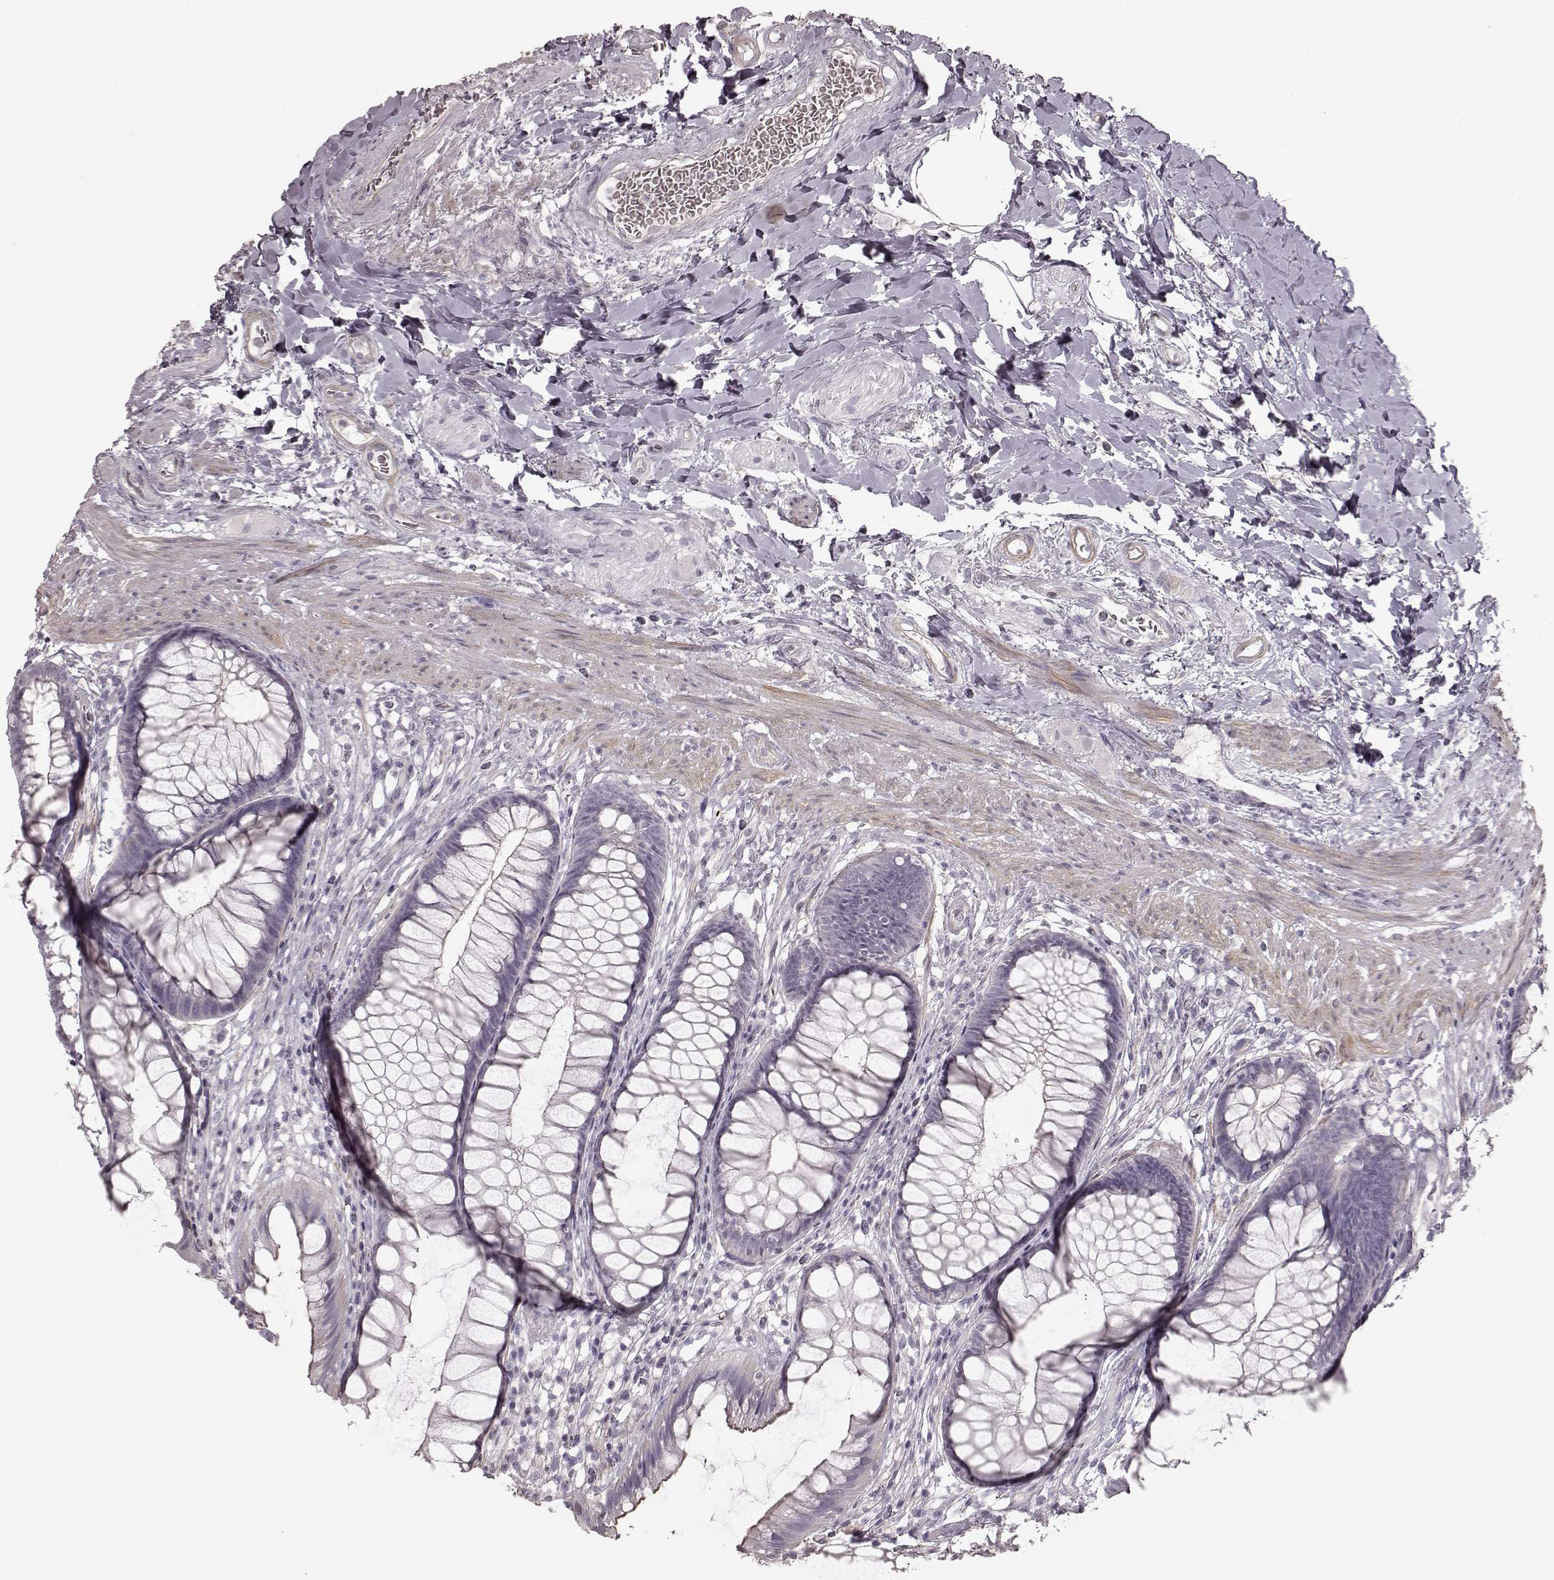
{"staining": {"intensity": "negative", "quantity": "none", "location": "none"}, "tissue": "rectum", "cell_type": "Glandular cells", "image_type": "normal", "snomed": [{"axis": "morphology", "description": "Normal tissue, NOS"}, {"axis": "topography", "description": "Smooth muscle"}, {"axis": "topography", "description": "Rectum"}], "caption": "Glandular cells are negative for brown protein staining in unremarkable rectum. (Stains: DAB immunohistochemistry with hematoxylin counter stain, Microscopy: brightfield microscopy at high magnification).", "gene": "PRLHR", "patient": {"sex": "male", "age": 53}}